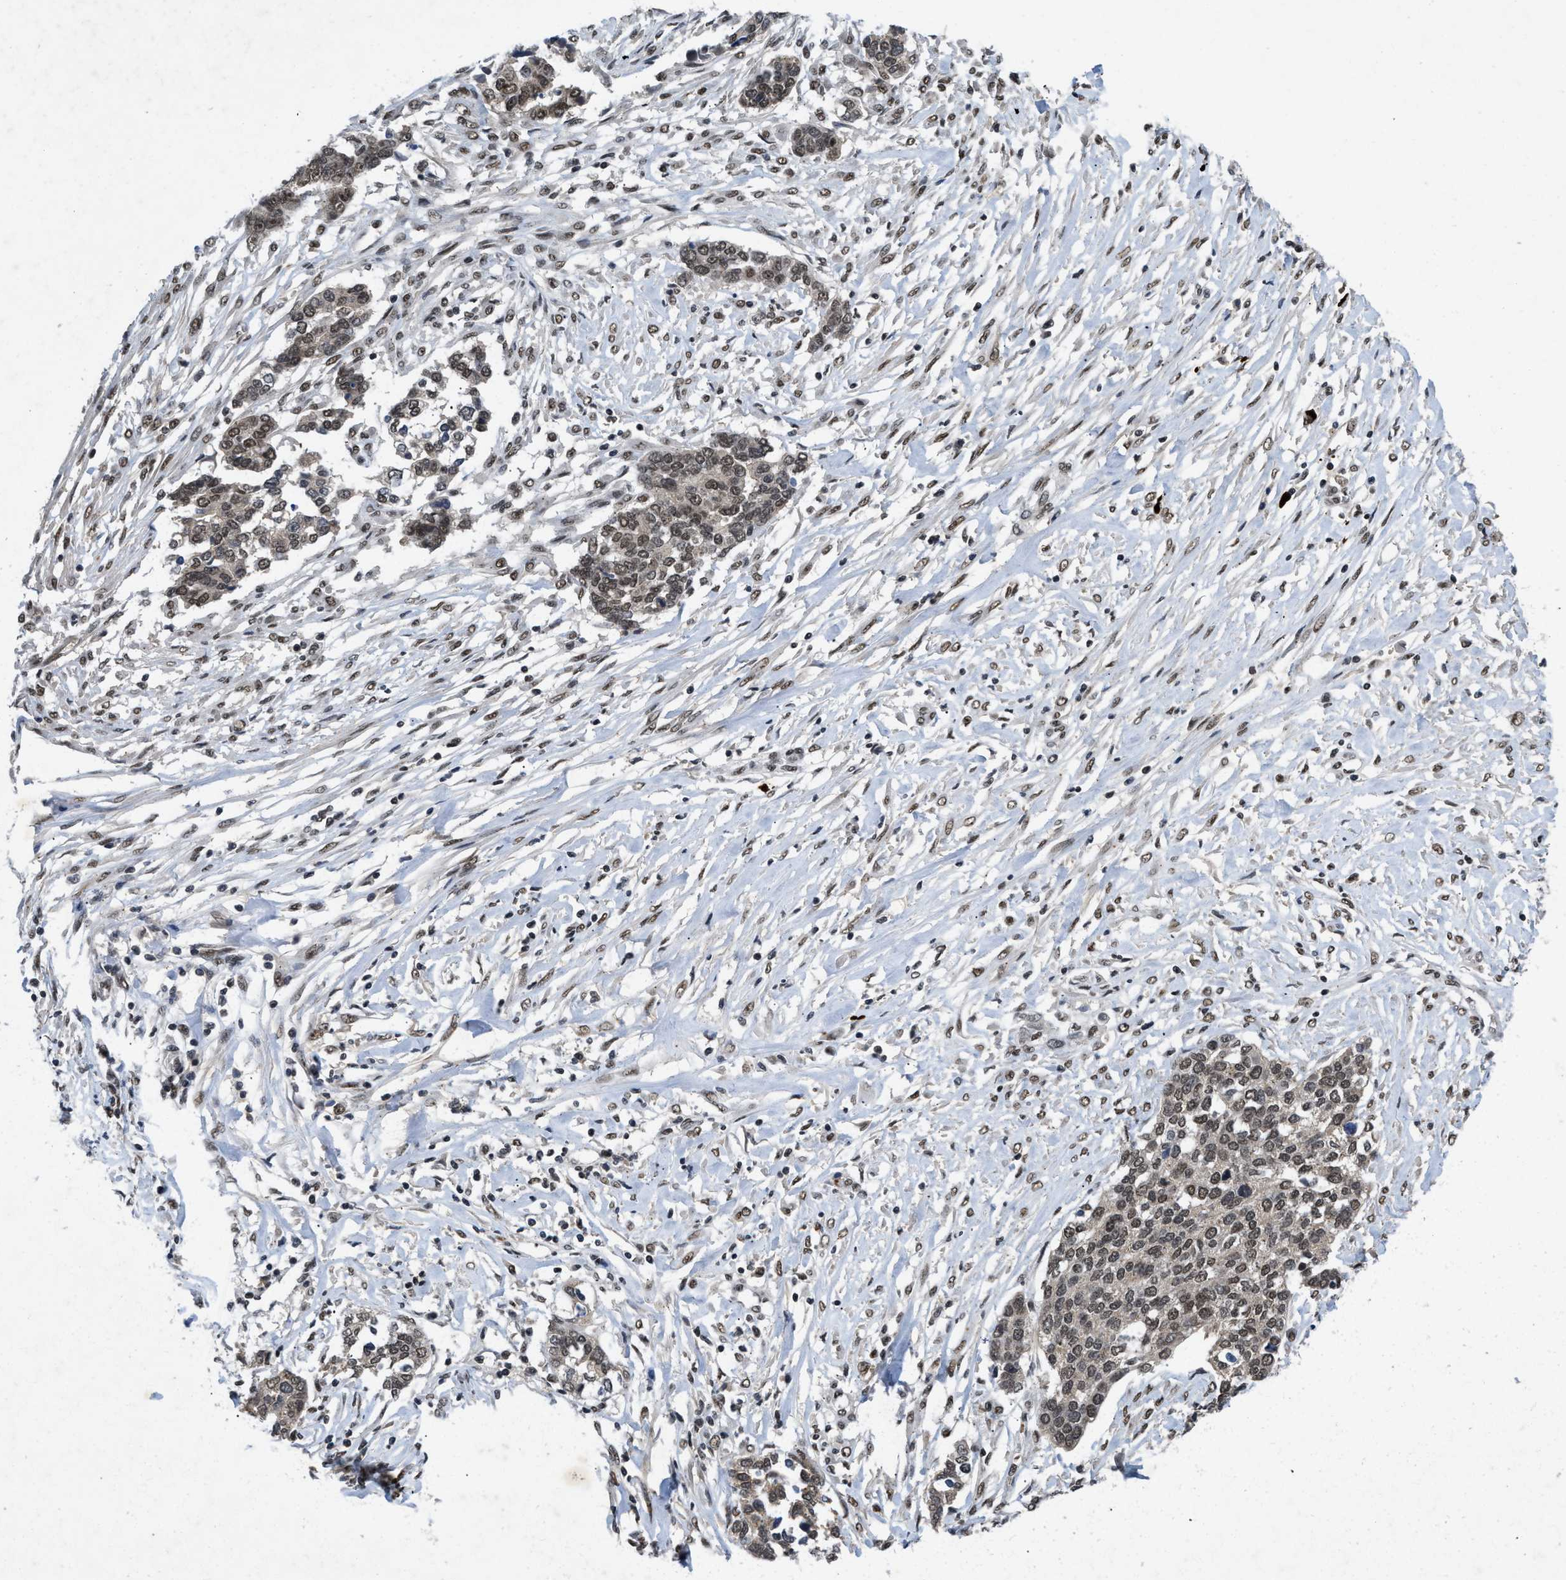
{"staining": {"intensity": "moderate", "quantity": ">75%", "location": "nuclear"}, "tissue": "ovarian cancer", "cell_type": "Tumor cells", "image_type": "cancer", "snomed": [{"axis": "morphology", "description": "Cystadenocarcinoma, serous, NOS"}, {"axis": "topography", "description": "Ovary"}], "caption": "A brown stain highlights moderate nuclear expression of a protein in ovarian cancer (serous cystadenocarcinoma) tumor cells.", "gene": "ZNF346", "patient": {"sex": "female", "age": 44}}